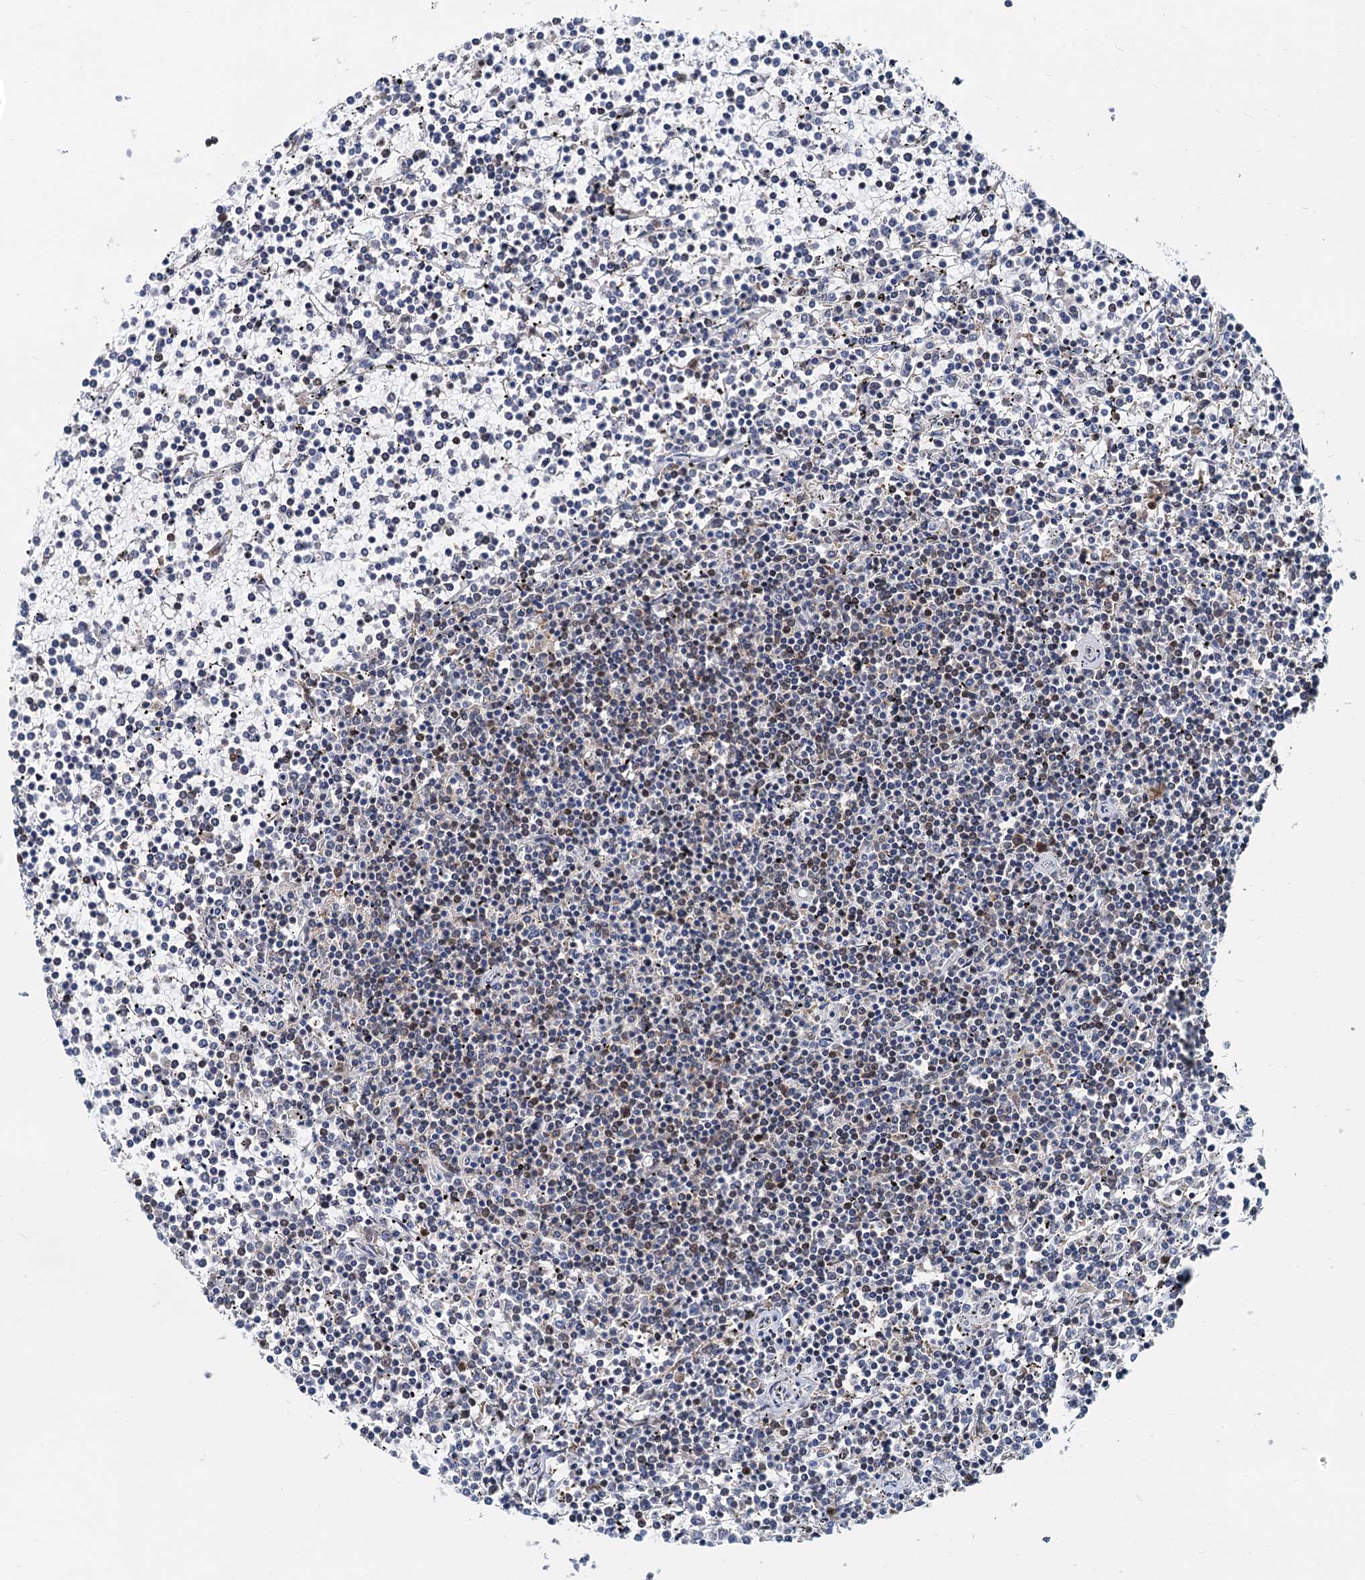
{"staining": {"intensity": "weak", "quantity": "<25%", "location": "nuclear"}, "tissue": "lymphoma", "cell_type": "Tumor cells", "image_type": "cancer", "snomed": [{"axis": "morphology", "description": "Malignant lymphoma, non-Hodgkin's type, Low grade"}, {"axis": "topography", "description": "Spleen"}], "caption": "Malignant lymphoma, non-Hodgkin's type (low-grade) was stained to show a protein in brown. There is no significant positivity in tumor cells. (DAB immunohistochemistry (IHC) with hematoxylin counter stain).", "gene": "RBM26", "patient": {"sex": "female", "age": 19}}